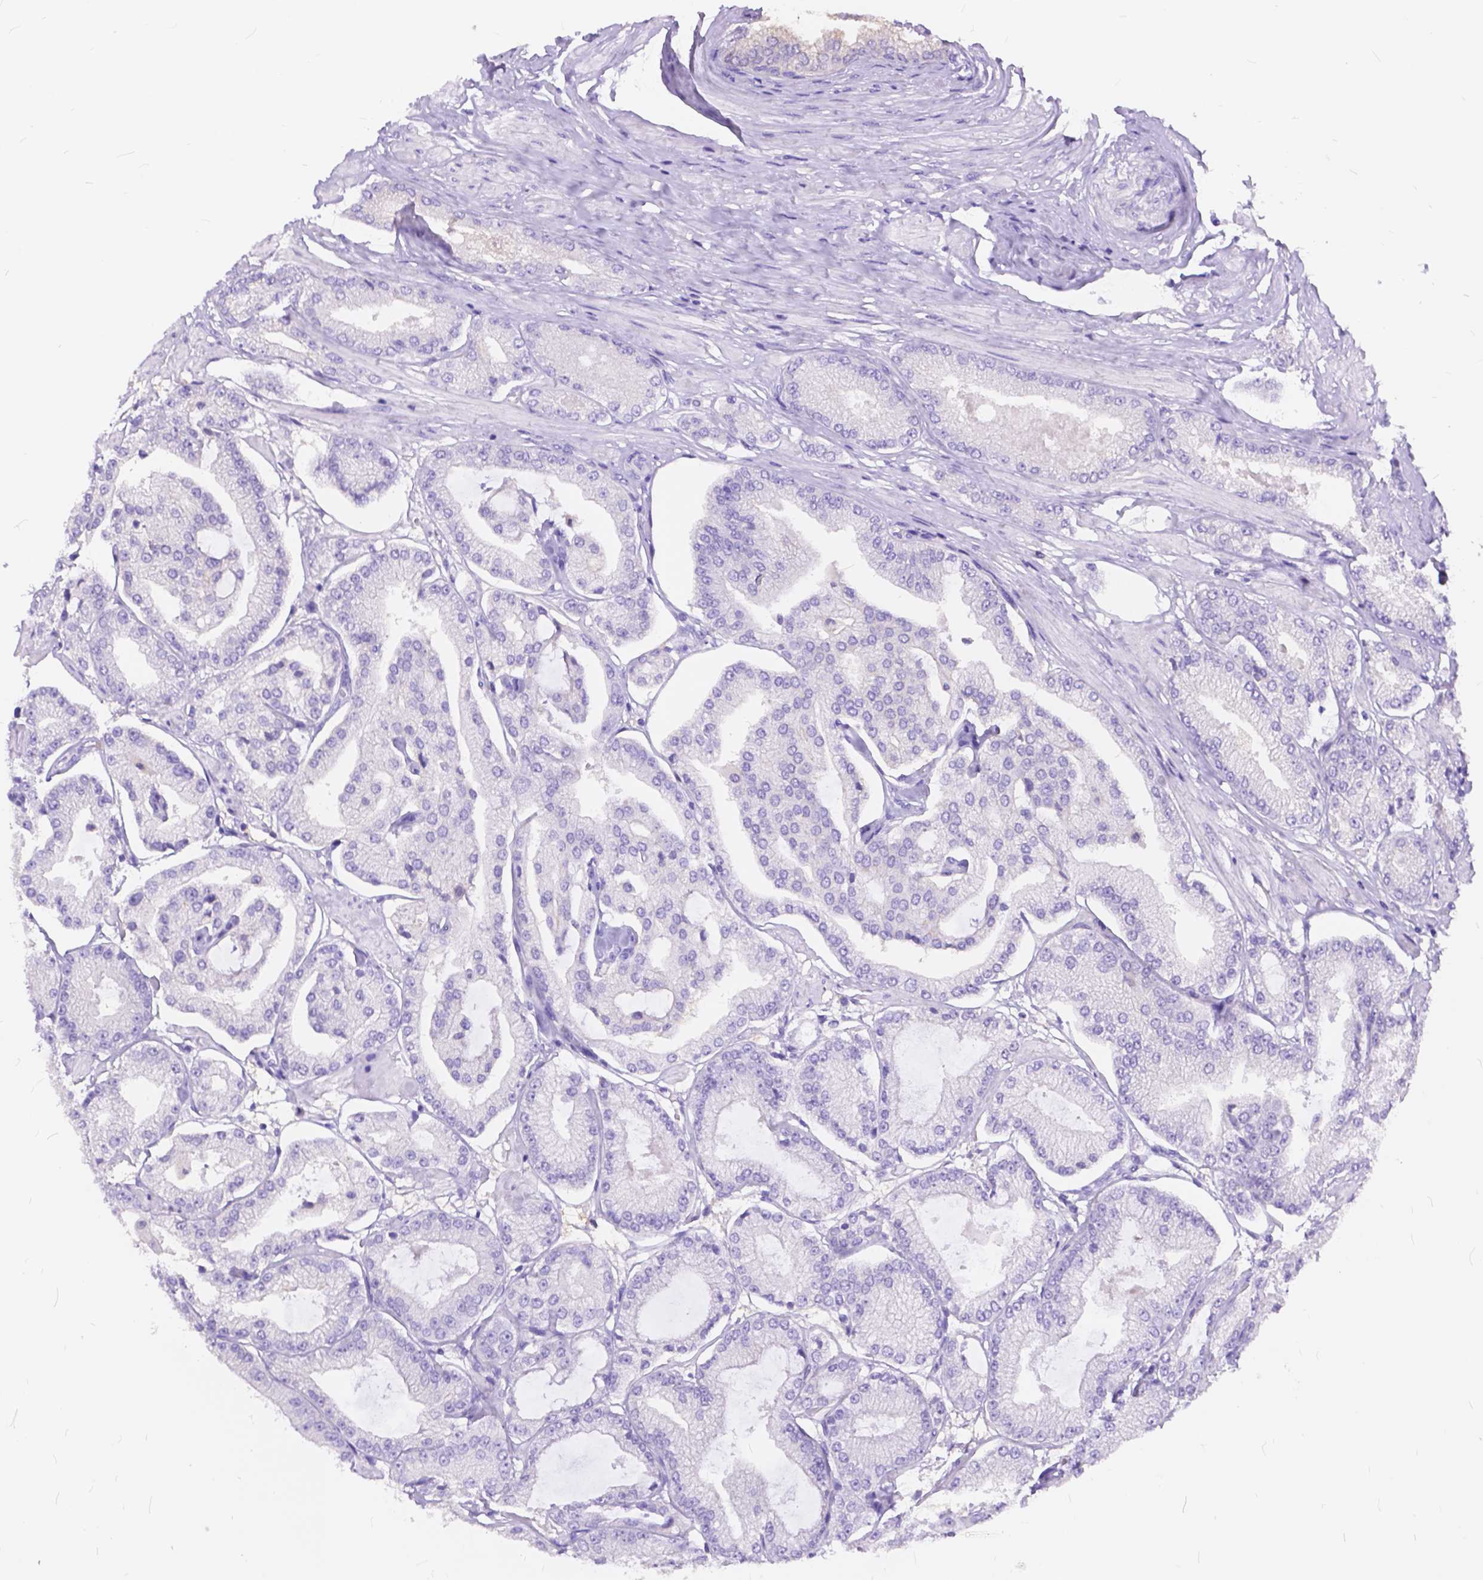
{"staining": {"intensity": "negative", "quantity": "none", "location": "none"}, "tissue": "prostate cancer", "cell_type": "Tumor cells", "image_type": "cancer", "snomed": [{"axis": "morphology", "description": "Adenocarcinoma, Low grade"}, {"axis": "topography", "description": "Prostate"}], "caption": "High power microscopy image of an immunohistochemistry micrograph of prostate low-grade adenocarcinoma, revealing no significant staining in tumor cells.", "gene": "FOXL2", "patient": {"sex": "male", "age": 55}}